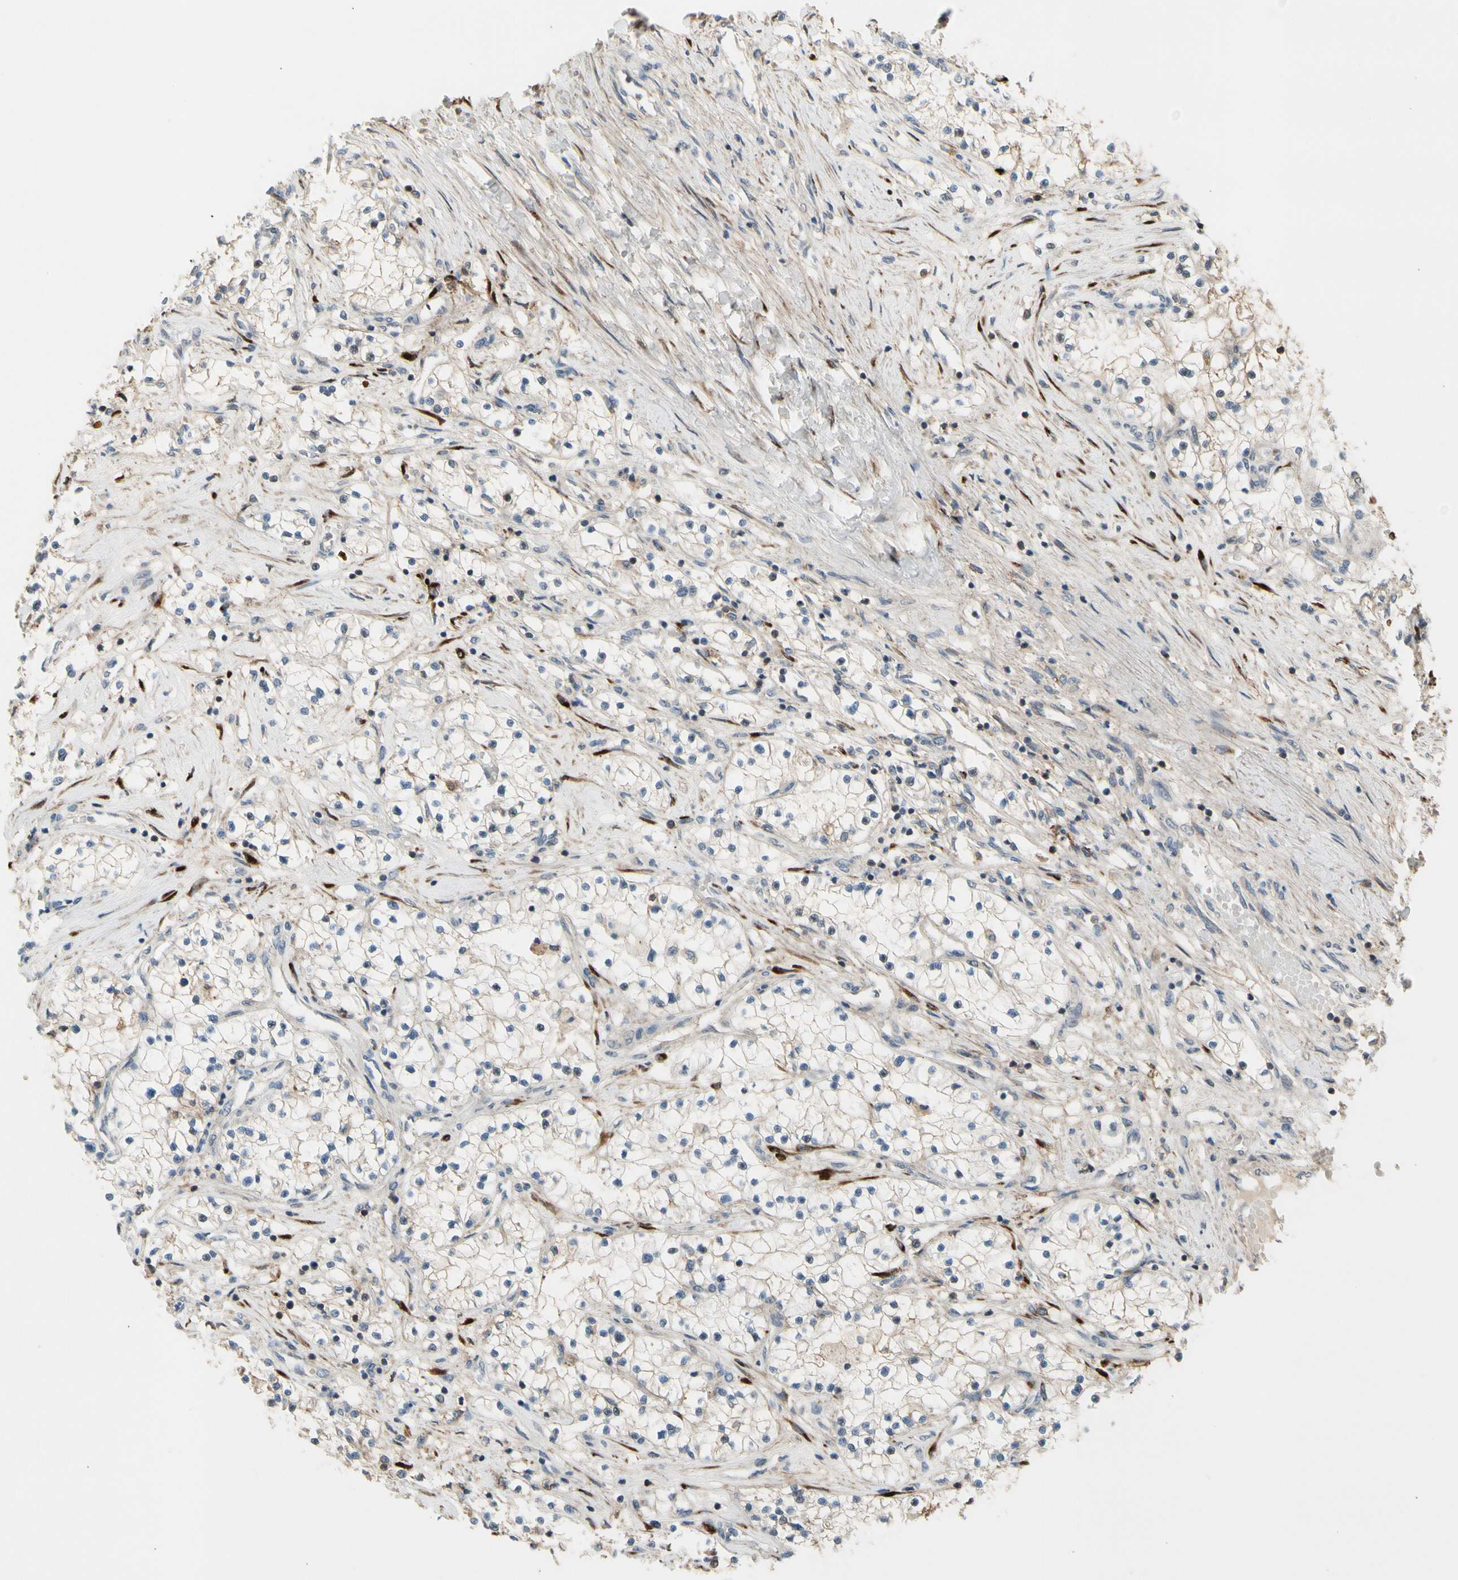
{"staining": {"intensity": "weak", "quantity": "<25%", "location": "cytoplasmic/membranous"}, "tissue": "renal cancer", "cell_type": "Tumor cells", "image_type": "cancer", "snomed": [{"axis": "morphology", "description": "Adenocarcinoma, NOS"}, {"axis": "topography", "description": "Kidney"}], "caption": "Tumor cells are negative for protein expression in human adenocarcinoma (renal).", "gene": "GALNT5", "patient": {"sex": "male", "age": 68}}